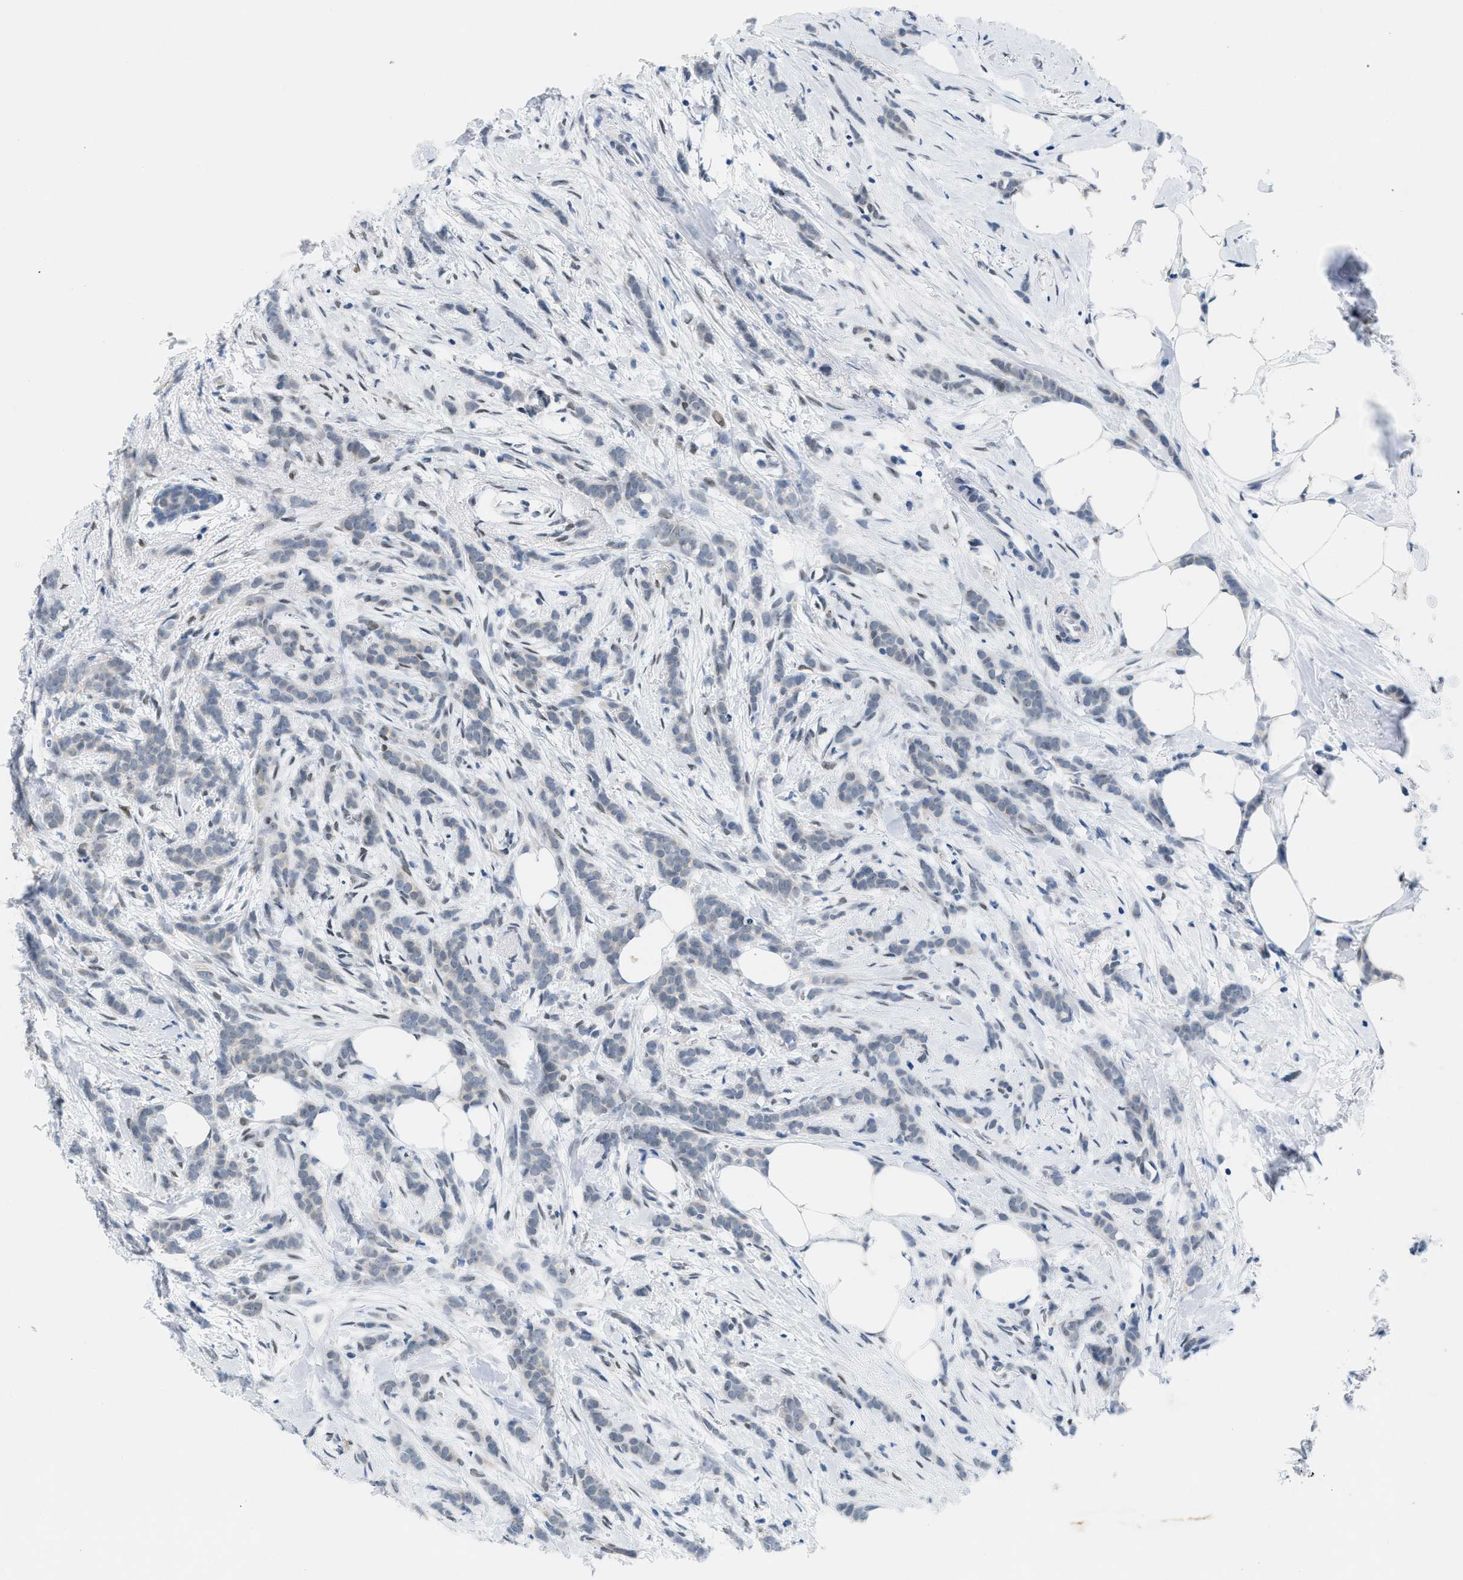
{"staining": {"intensity": "weak", "quantity": "<25%", "location": "cytoplasmic/membranous"}, "tissue": "breast cancer", "cell_type": "Tumor cells", "image_type": "cancer", "snomed": [{"axis": "morphology", "description": "Lobular carcinoma, in situ"}, {"axis": "morphology", "description": "Lobular carcinoma"}, {"axis": "topography", "description": "Breast"}], "caption": "A high-resolution image shows immunohistochemistry staining of breast lobular carcinoma in situ, which exhibits no significant expression in tumor cells. Nuclei are stained in blue.", "gene": "HS3ST2", "patient": {"sex": "female", "age": 41}}